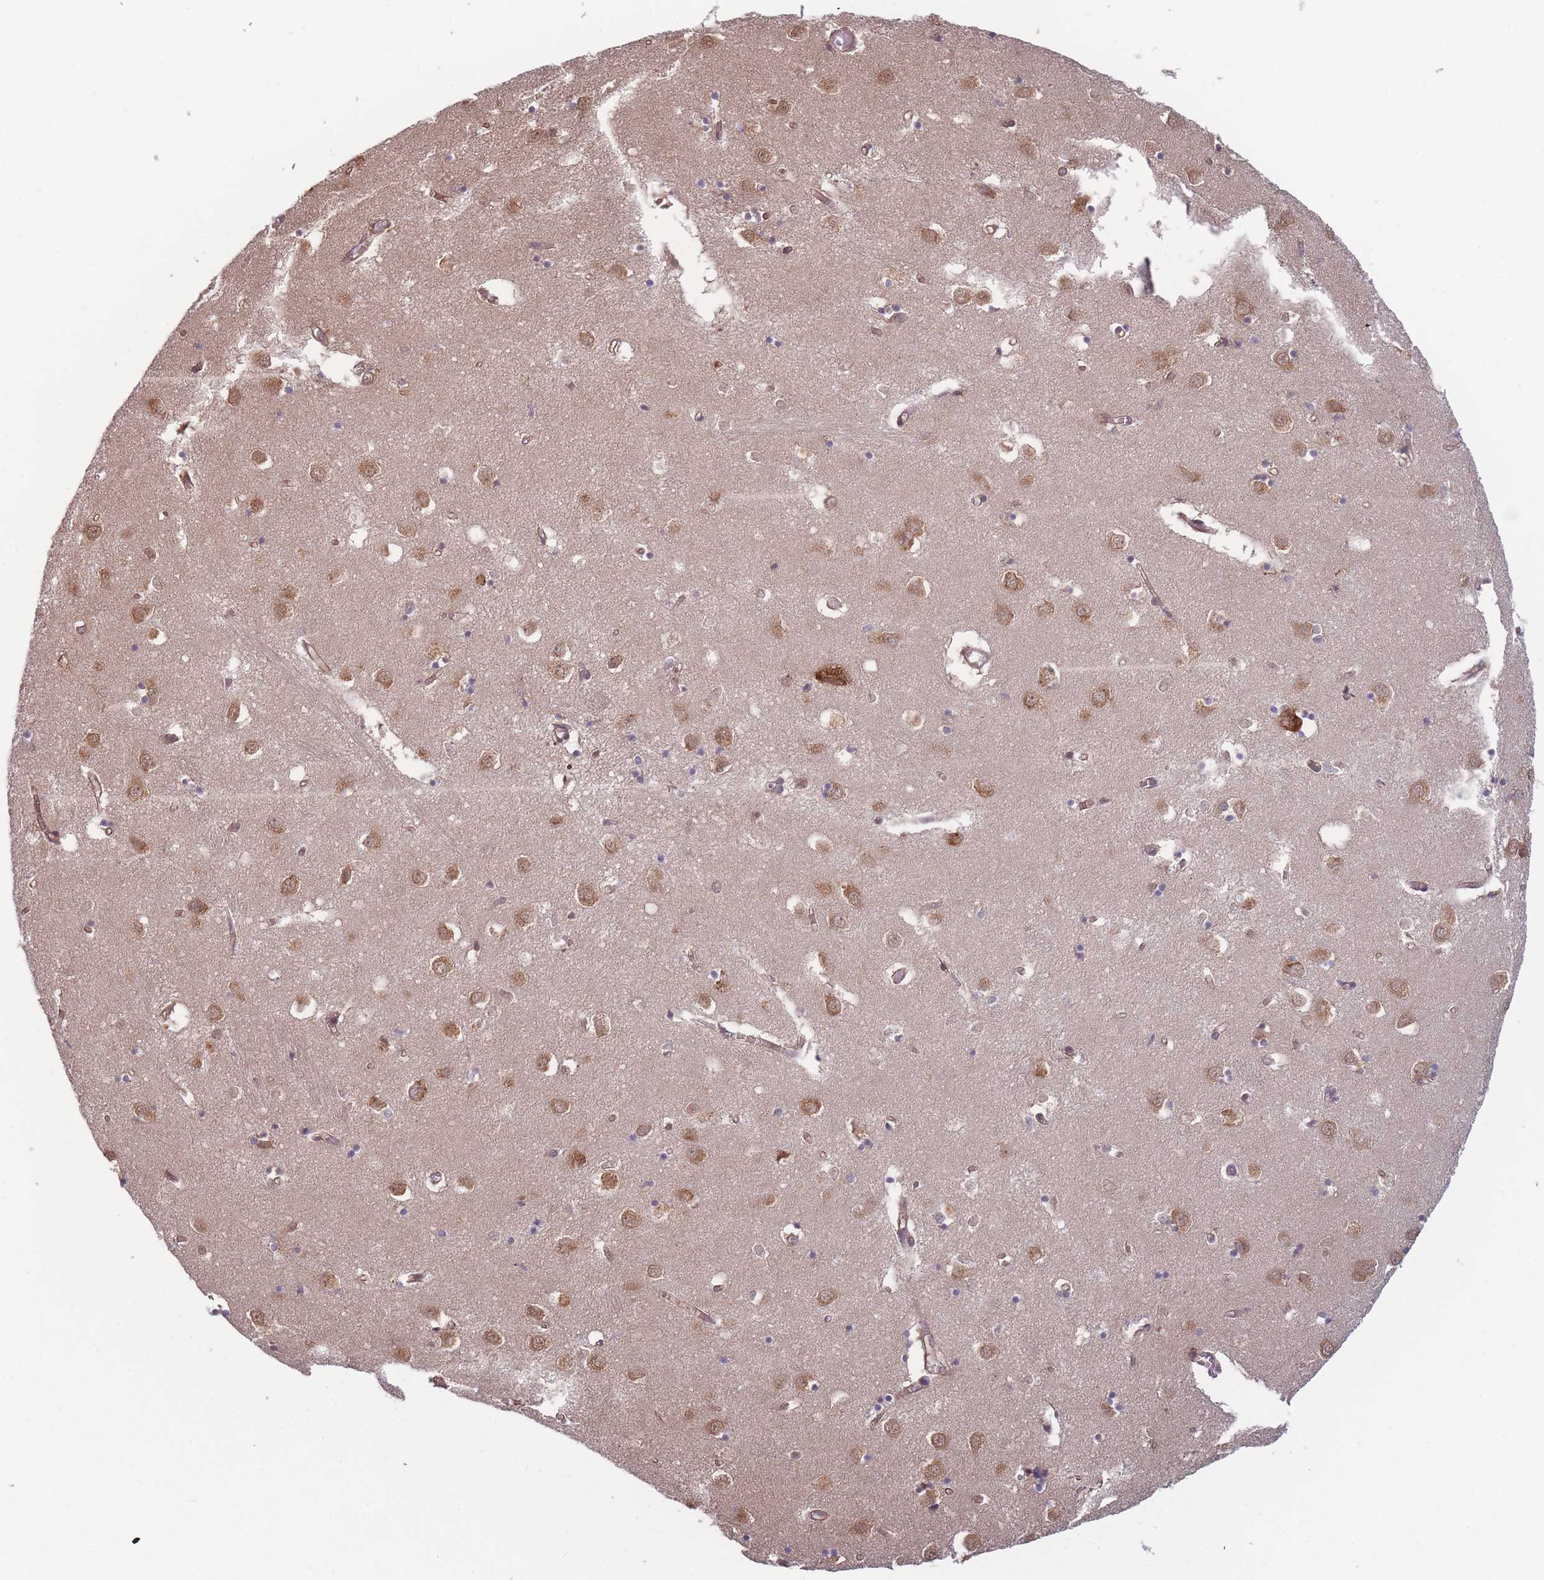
{"staining": {"intensity": "moderate", "quantity": "<25%", "location": "cytoplasmic/membranous"}, "tissue": "caudate", "cell_type": "Glial cells", "image_type": "normal", "snomed": [{"axis": "morphology", "description": "Normal tissue, NOS"}, {"axis": "topography", "description": "Lateral ventricle wall"}], "caption": "A brown stain labels moderate cytoplasmic/membranous positivity of a protein in glial cells of unremarkable human caudate.", "gene": "RPS18", "patient": {"sex": "male", "age": 70}}